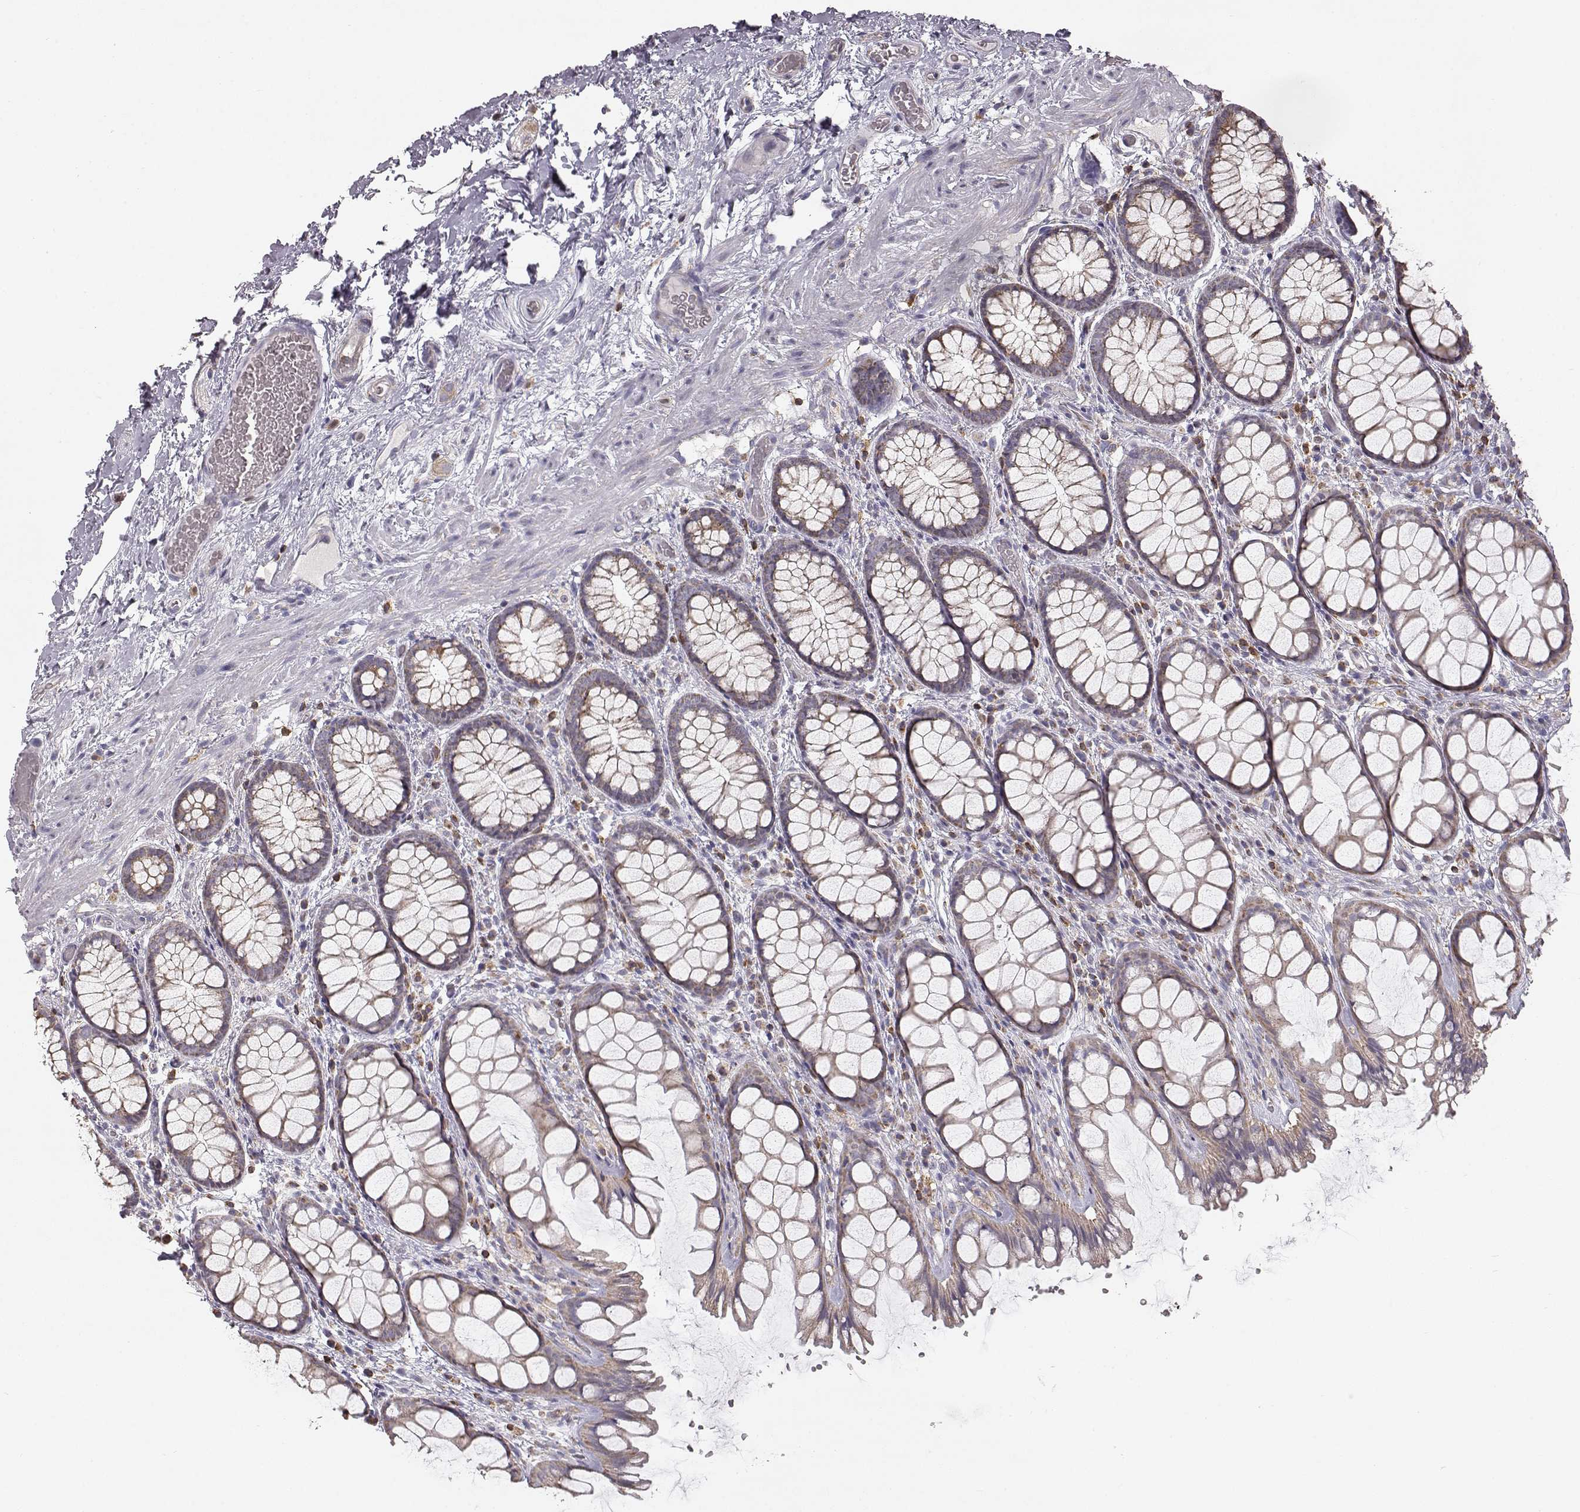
{"staining": {"intensity": "moderate", "quantity": ">75%", "location": "cytoplasmic/membranous"}, "tissue": "rectum", "cell_type": "Glandular cells", "image_type": "normal", "snomed": [{"axis": "morphology", "description": "Normal tissue, NOS"}, {"axis": "topography", "description": "Rectum"}], "caption": "Moderate cytoplasmic/membranous positivity for a protein is appreciated in about >75% of glandular cells of unremarkable rectum using immunohistochemistry (IHC).", "gene": "GRAP2", "patient": {"sex": "female", "age": 62}}